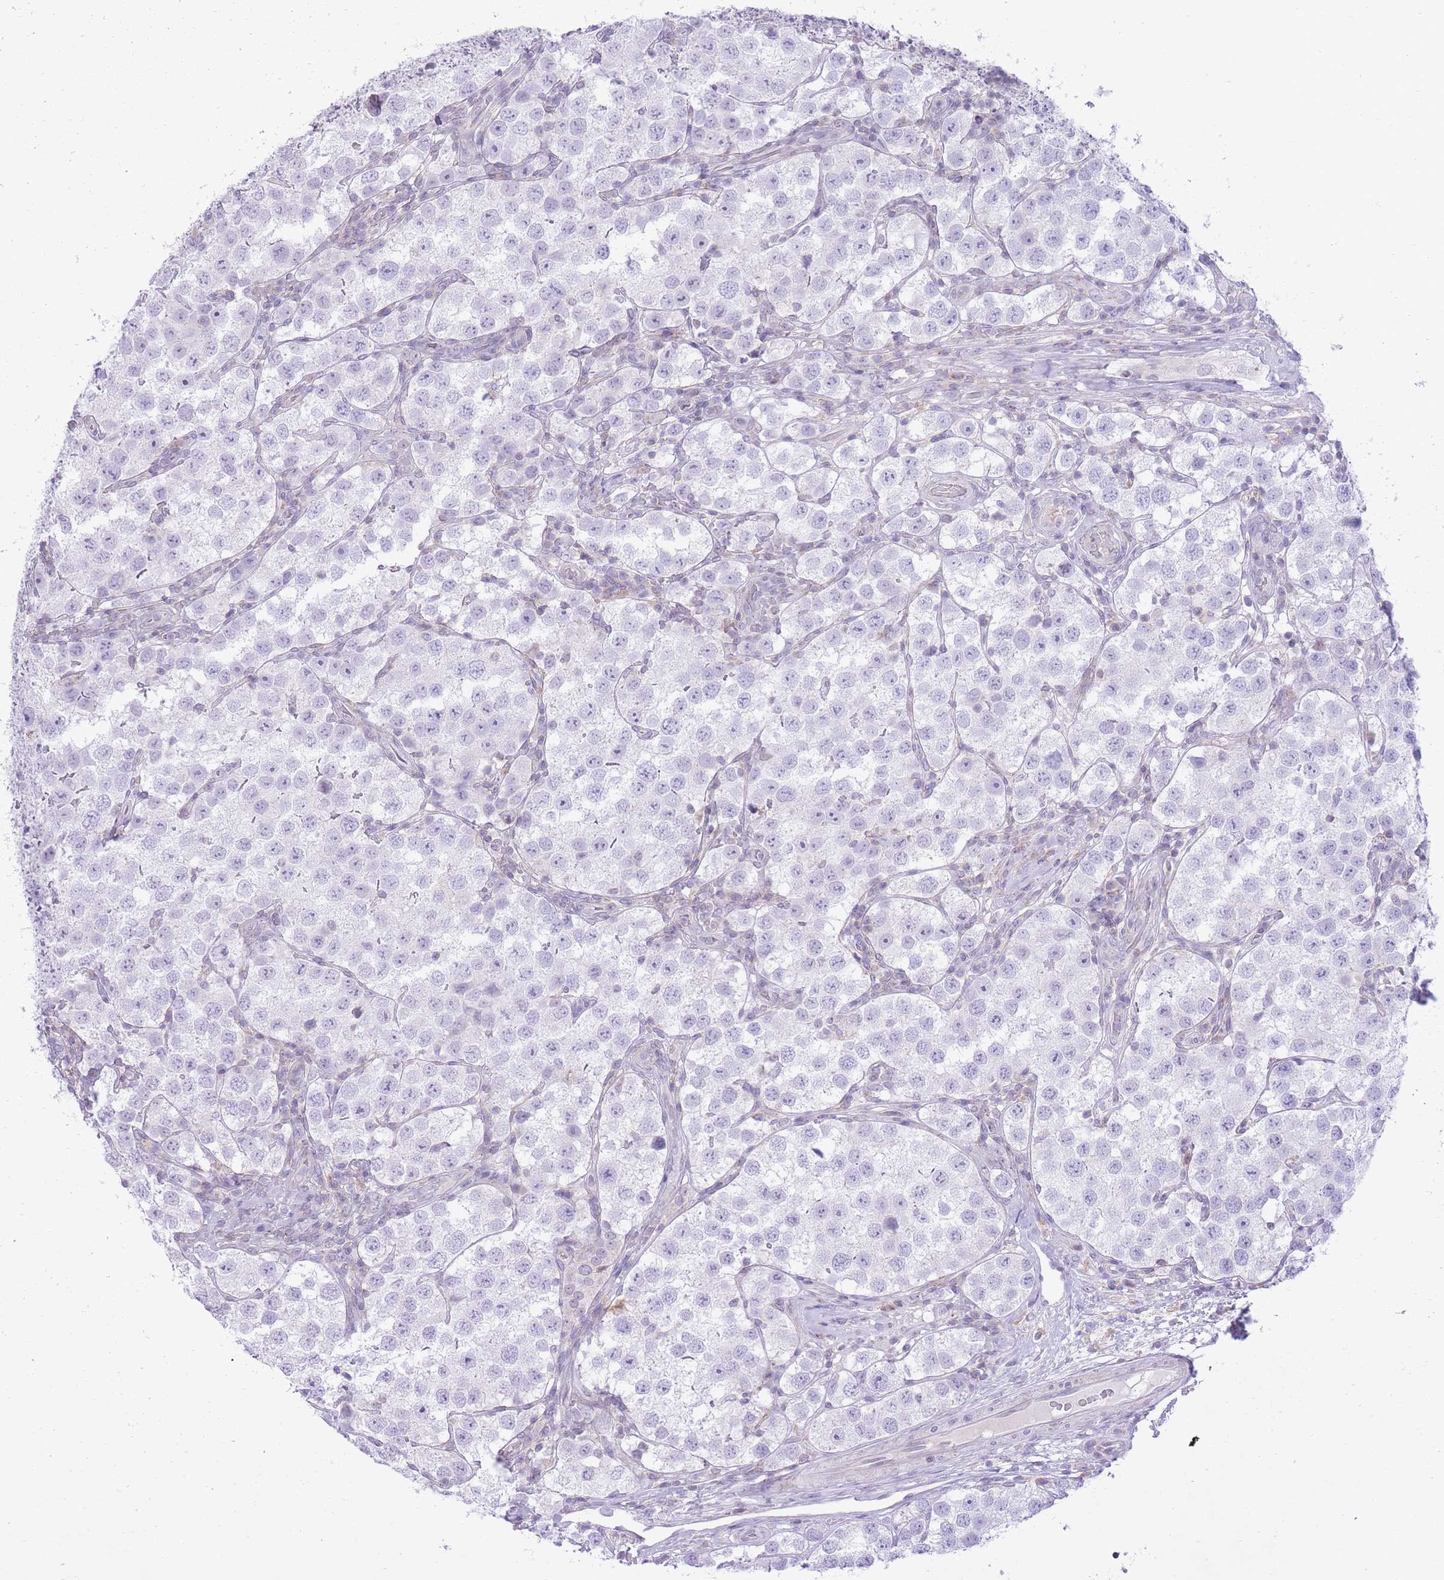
{"staining": {"intensity": "negative", "quantity": "none", "location": "none"}, "tissue": "testis cancer", "cell_type": "Tumor cells", "image_type": "cancer", "snomed": [{"axis": "morphology", "description": "Seminoma, NOS"}, {"axis": "topography", "description": "Testis"}], "caption": "The immunohistochemistry (IHC) micrograph has no significant expression in tumor cells of seminoma (testis) tissue.", "gene": "DENND2D", "patient": {"sex": "male", "age": 37}}